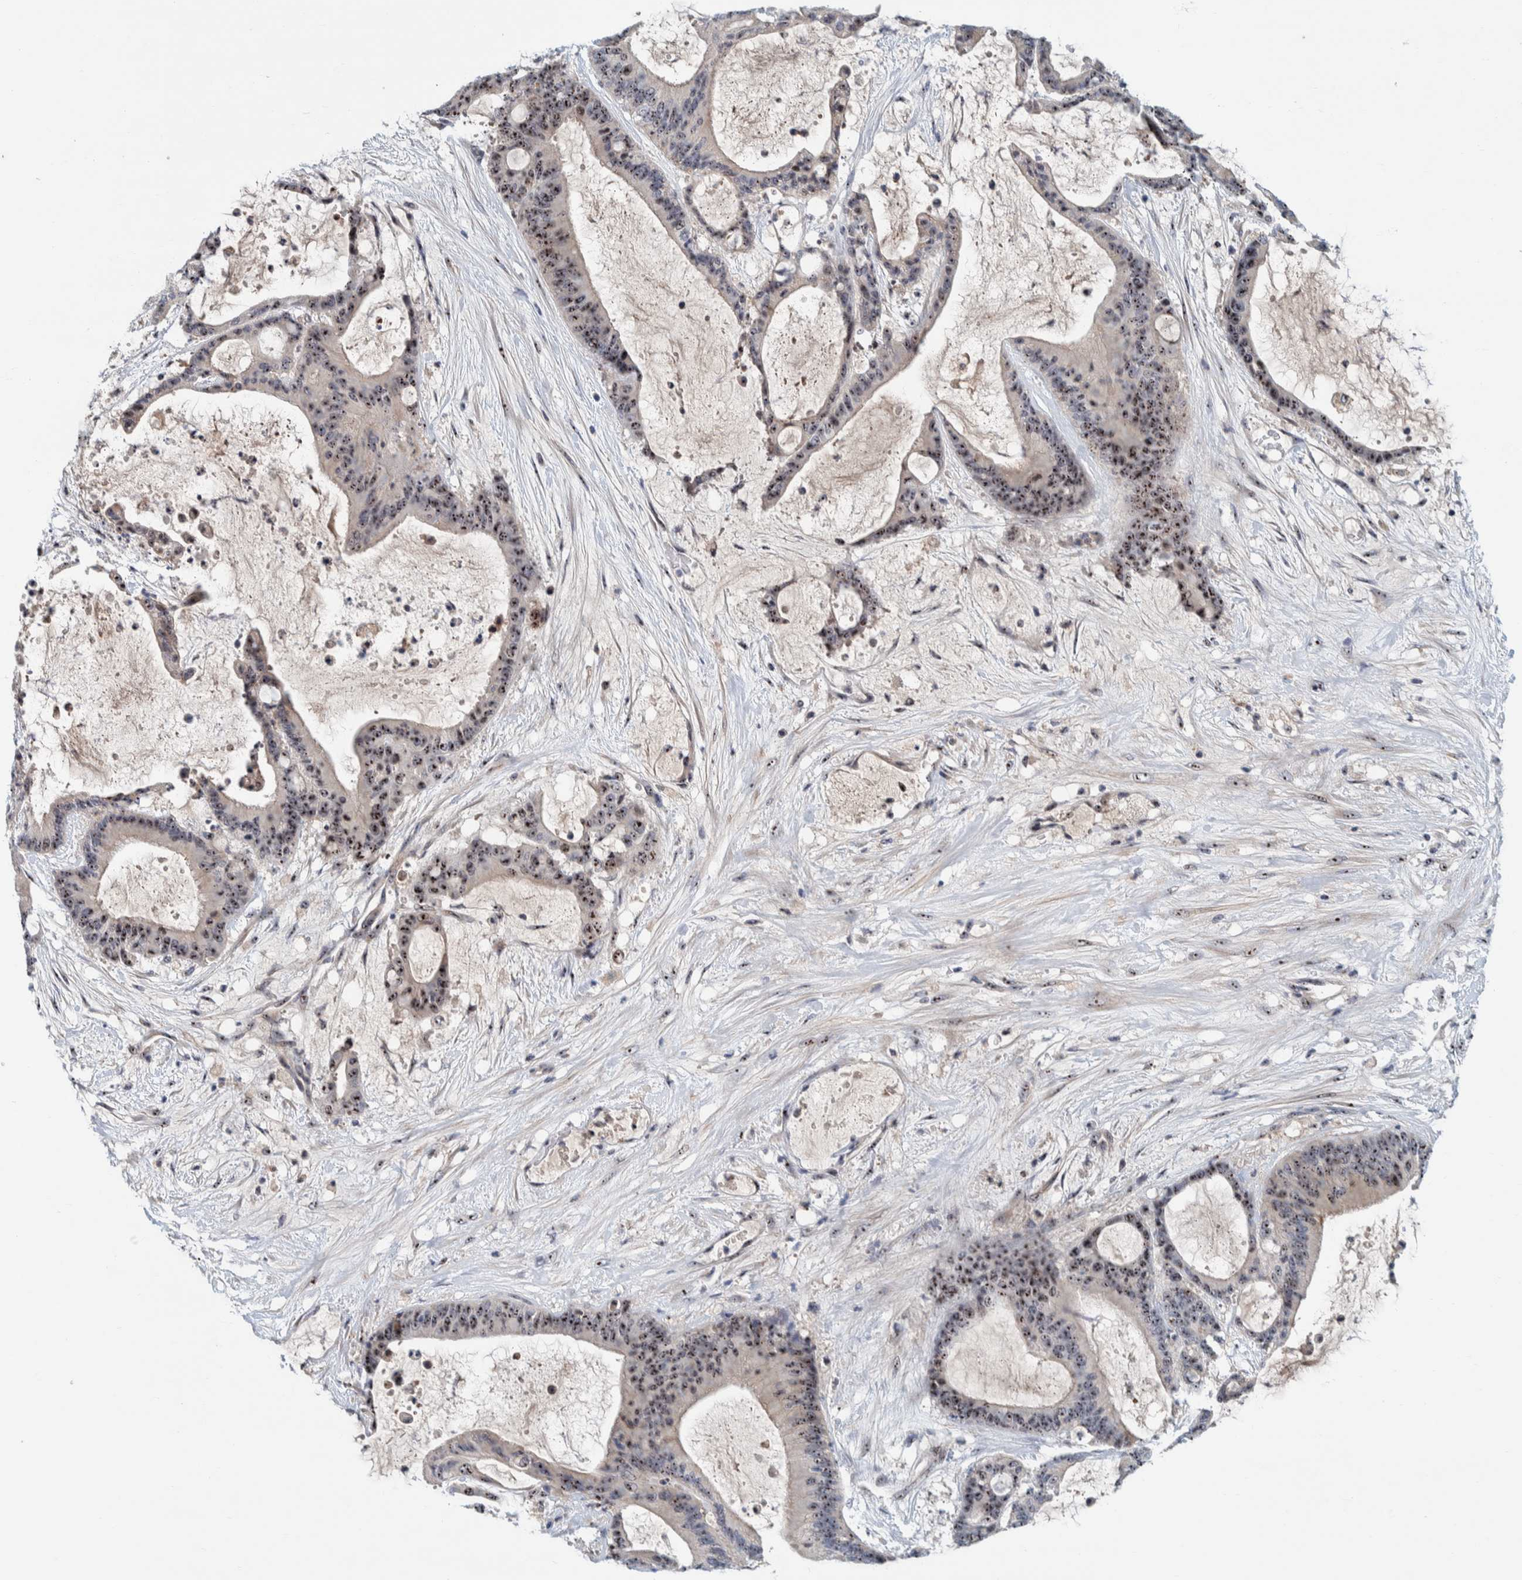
{"staining": {"intensity": "moderate", "quantity": ">75%", "location": "nuclear"}, "tissue": "liver cancer", "cell_type": "Tumor cells", "image_type": "cancer", "snomed": [{"axis": "morphology", "description": "Cholangiocarcinoma"}, {"axis": "topography", "description": "Liver"}], "caption": "This image reveals immunohistochemistry (IHC) staining of liver cholangiocarcinoma, with medium moderate nuclear expression in about >75% of tumor cells.", "gene": "NOL11", "patient": {"sex": "female", "age": 73}}